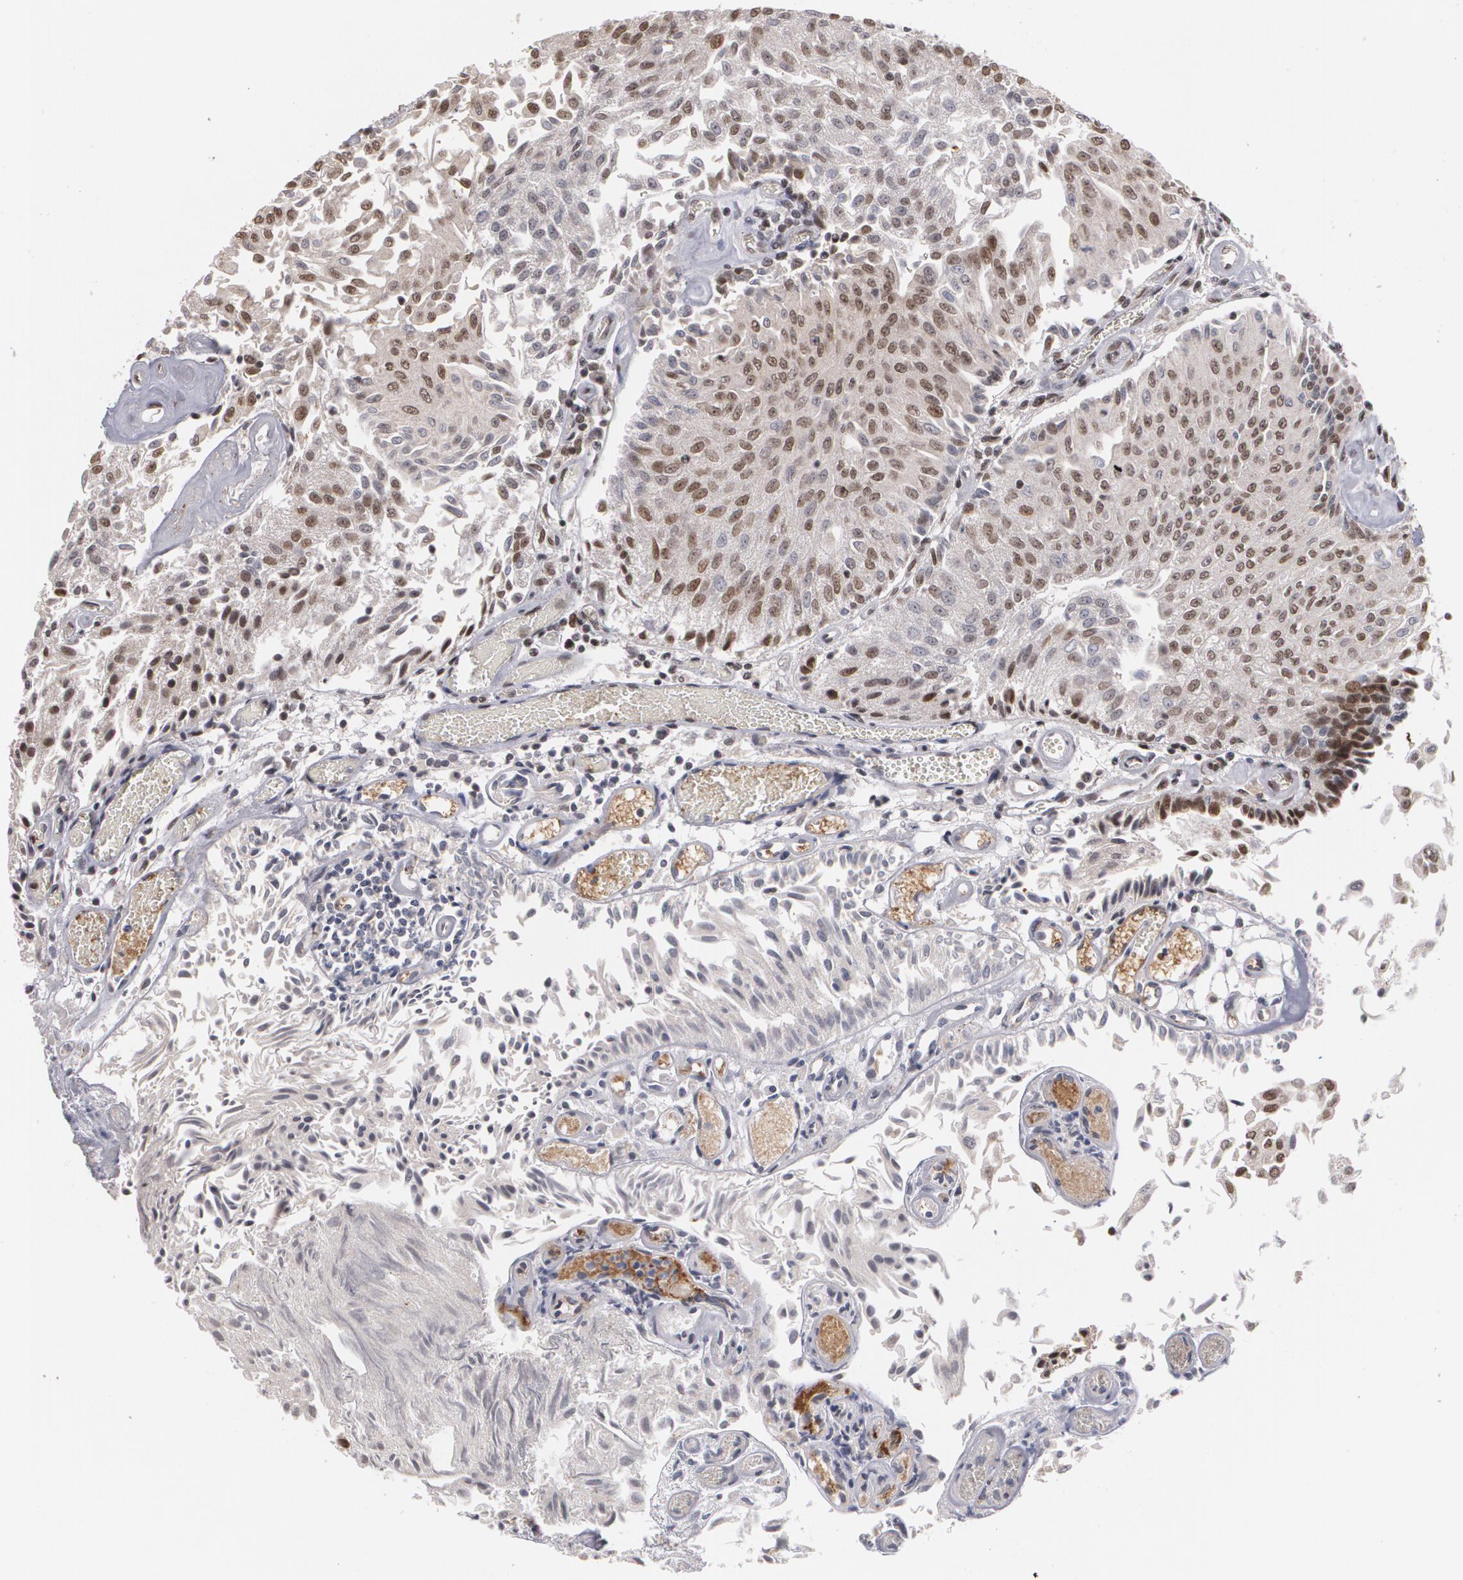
{"staining": {"intensity": "moderate", "quantity": "25%-75%", "location": "nuclear"}, "tissue": "urothelial cancer", "cell_type": "Tumor cells", "image_type": "cancer", "snomed": [{"axis": "morphology", "description": "Urothelial carcinoma, Low grade"}, {"axis": "topography", "description": "Urinary bladder"}], "caption": "This is a photomicrograph of immunohistochemistry staining of urothelial cancer, which shows moderate positivity in the nuclear of tumor cells.", "gene": "ZNF75A", "patient": {"sex": "male", "age": 86}}